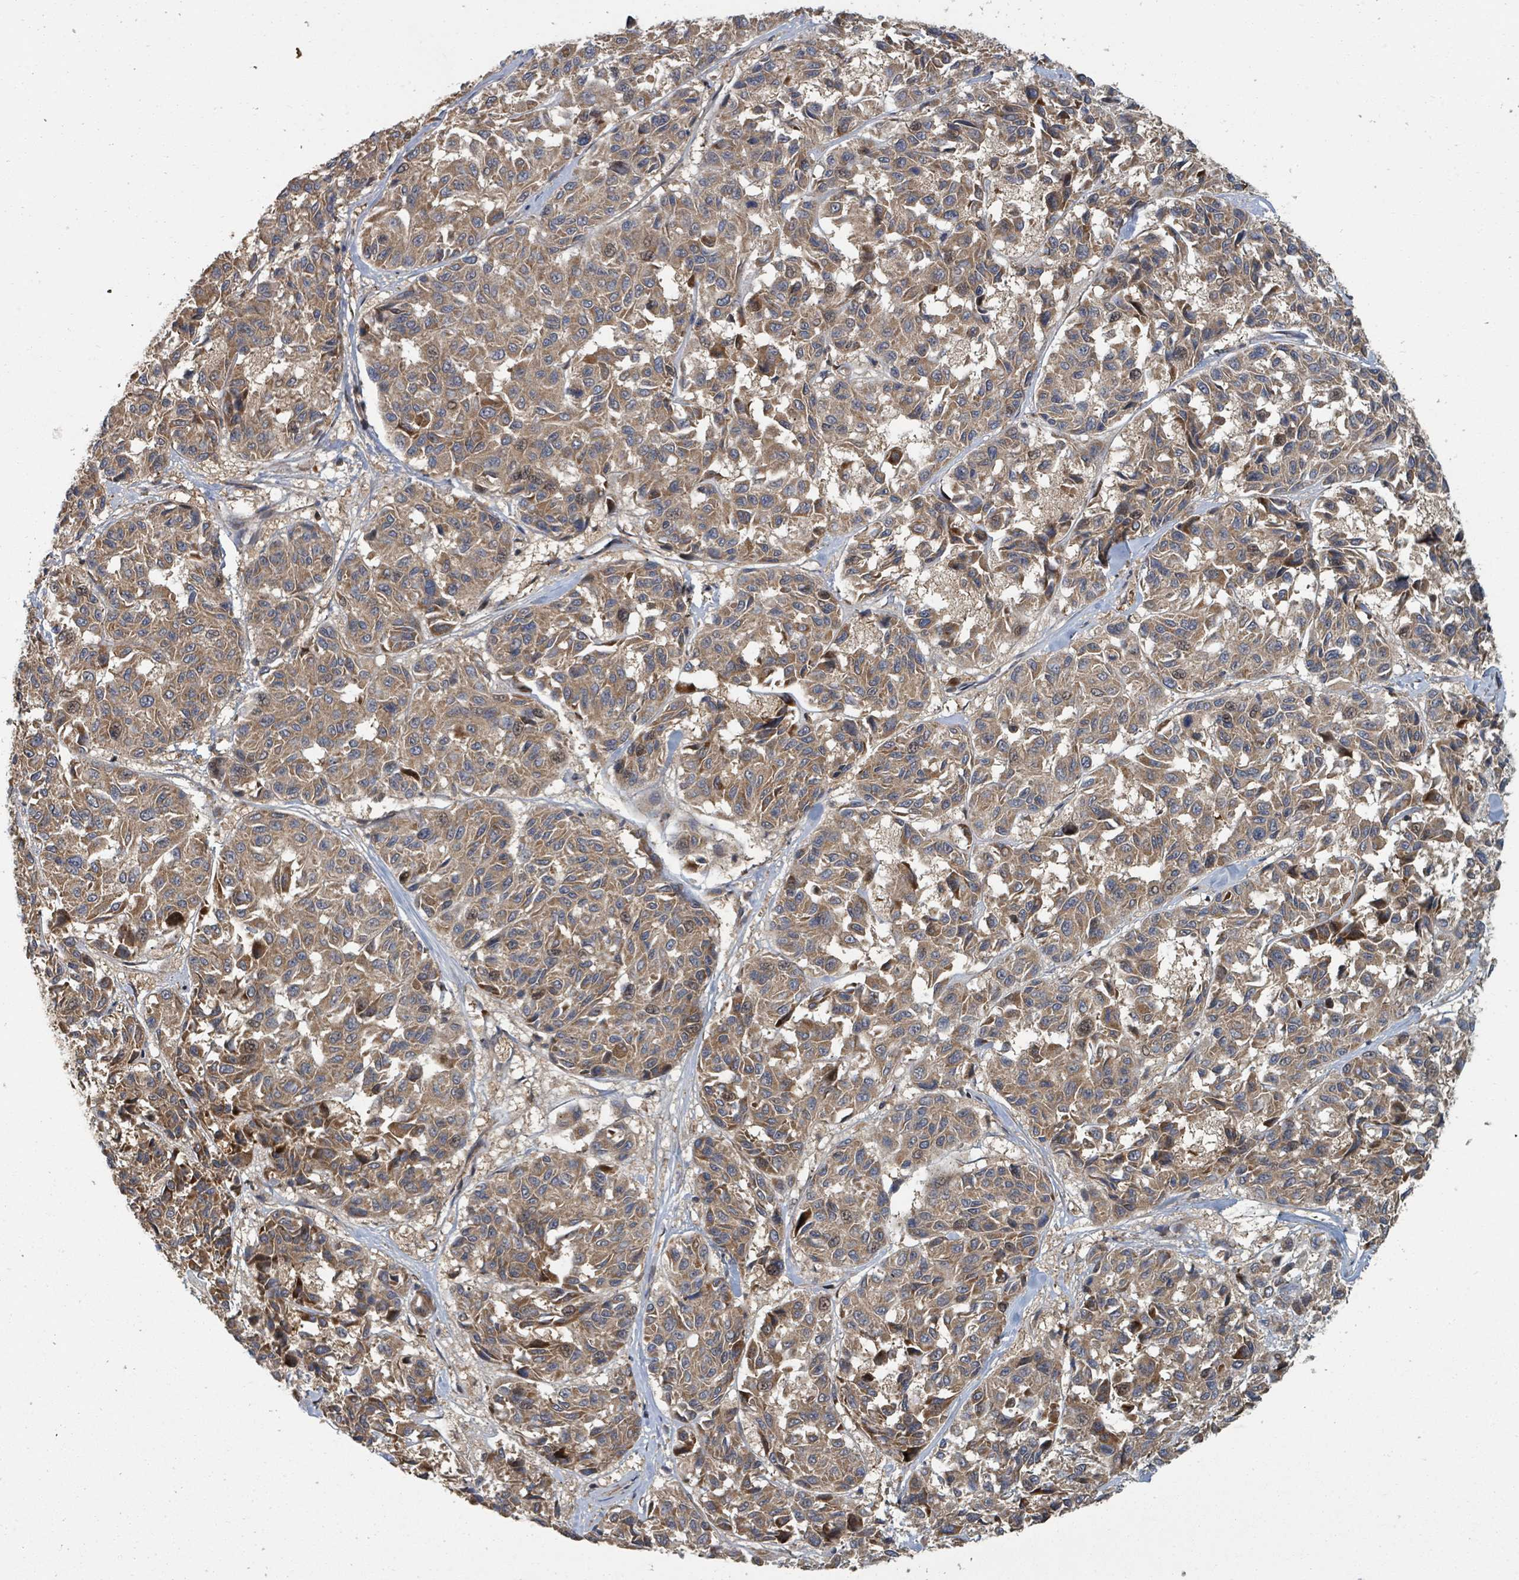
{"staining": {"intensity": "moderate", "quantity": ">75%", "location": "cytoplasmic/membranous"}, "tissue": "melanoma", "cell_type": "Tumor cells", "image_type": "cancer", "snomed": [{"axis": "morphology", "description": "Malignant melanoma, NOS"}, {"axis": "topography", "description": "Skin"}], "caption": "Protein expression analysis of human malignant melanoma reveals moderate cytoplasmic/membranous expression in approximately >75% of tumor cells. (DAB (3,3'-diaminobenzidine) = brown stain, brightfield microscopy at high magnification).", "gene": "DPM1", "patient": {"sex": "female", "age": 66}}